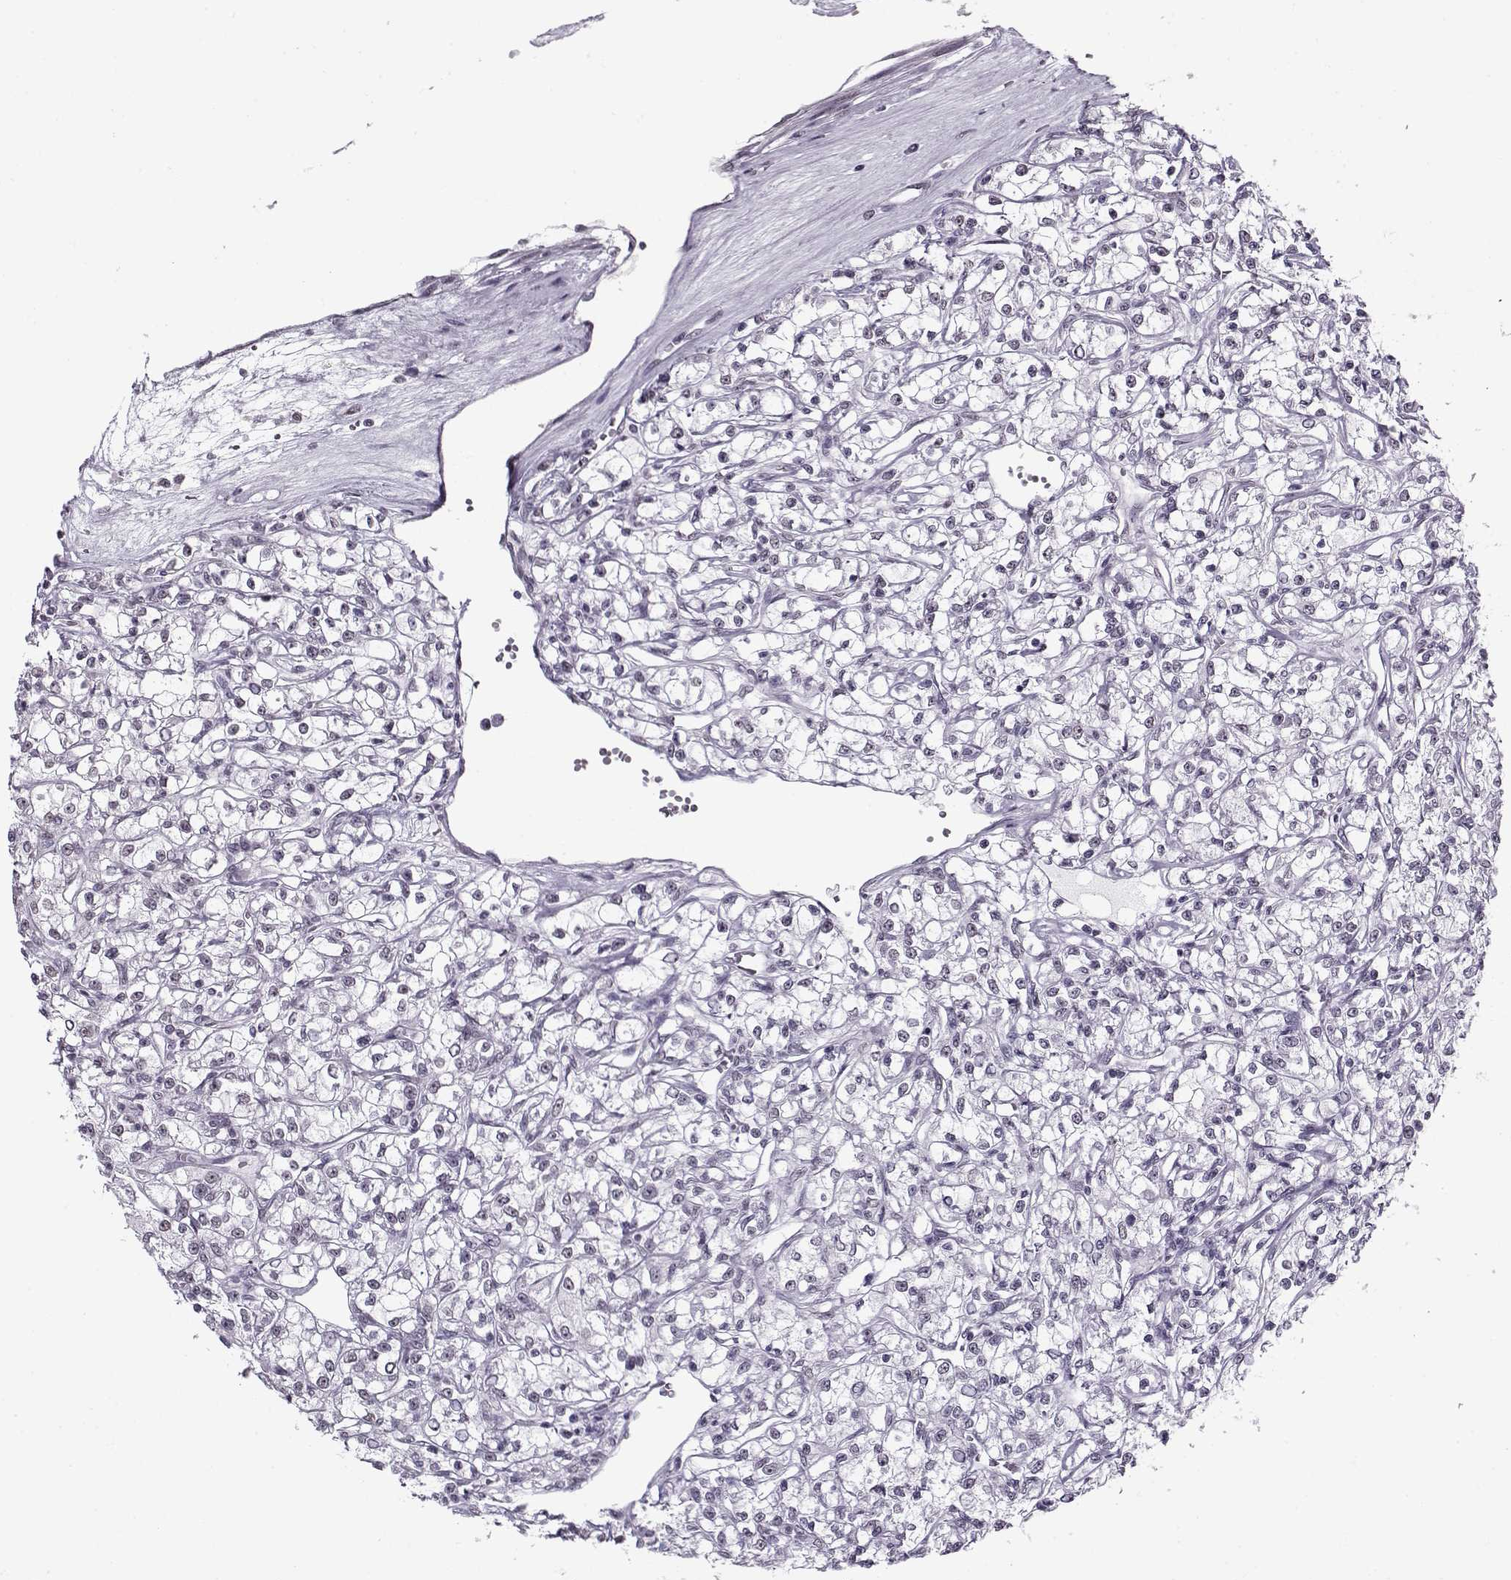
{"staining": {"intensity": "negative", "quantity": "none", "location": "none"}, "tissue": "renal cancer", "cell_type": "Tumor cells", "image_type": "cancer", "snomed": [{"axis": "morphology", "description": "Adenocarcinoma, NOS"}, {"axis": "topography", "description": "Kidney"}], "caption": "A high-resolution photomicrograph shows IHC staining of renal cancer (adenocarcinoma), which shows no significant staining in tumor cells. (Brightfield microscopy of DAB IHC at high magnification).", "gene": "PRMT8", "patient": {"sex": "female", "age": 59}}